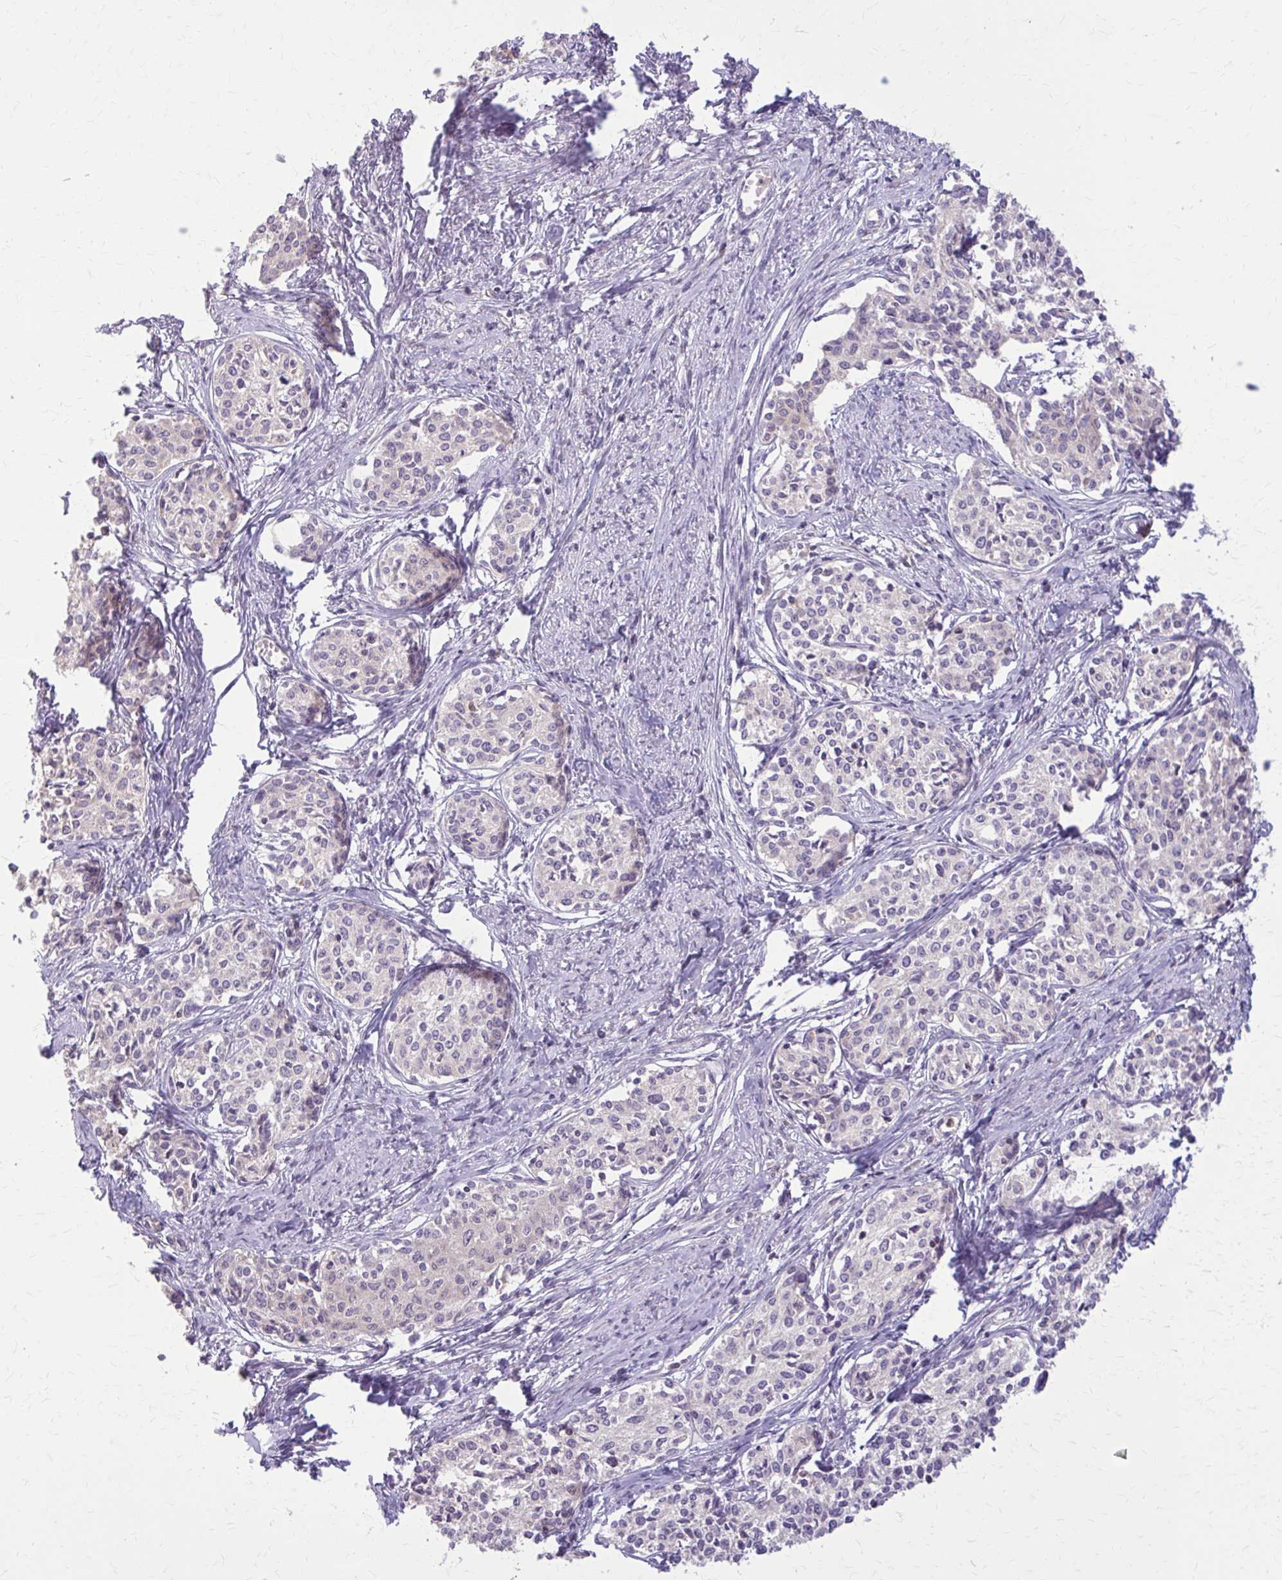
{"staining": {"intensity": "negative", "quantity": "none", "location": "none"}, "tissue": "cervical cancer", "cell_type": "Tumor cells", "image_type": "cancer", "snomed": [{"axis": "morphology", "description": "Squamous cell carcinoma, NOS"}, {"axis": "morphology", "description": "Adenocarcinoma, NOS"}, {"axis": "topography", "description": "Cervix"}], "caption": "DAB (3,3'-diaminobenzidine) immunohistochemical staining of cervical cancer (adenocarcinoma) exhibits no significant positivity in tumor cells.", "gene": "NRBF2", "patient": {"sex": "female", "age": 52}}